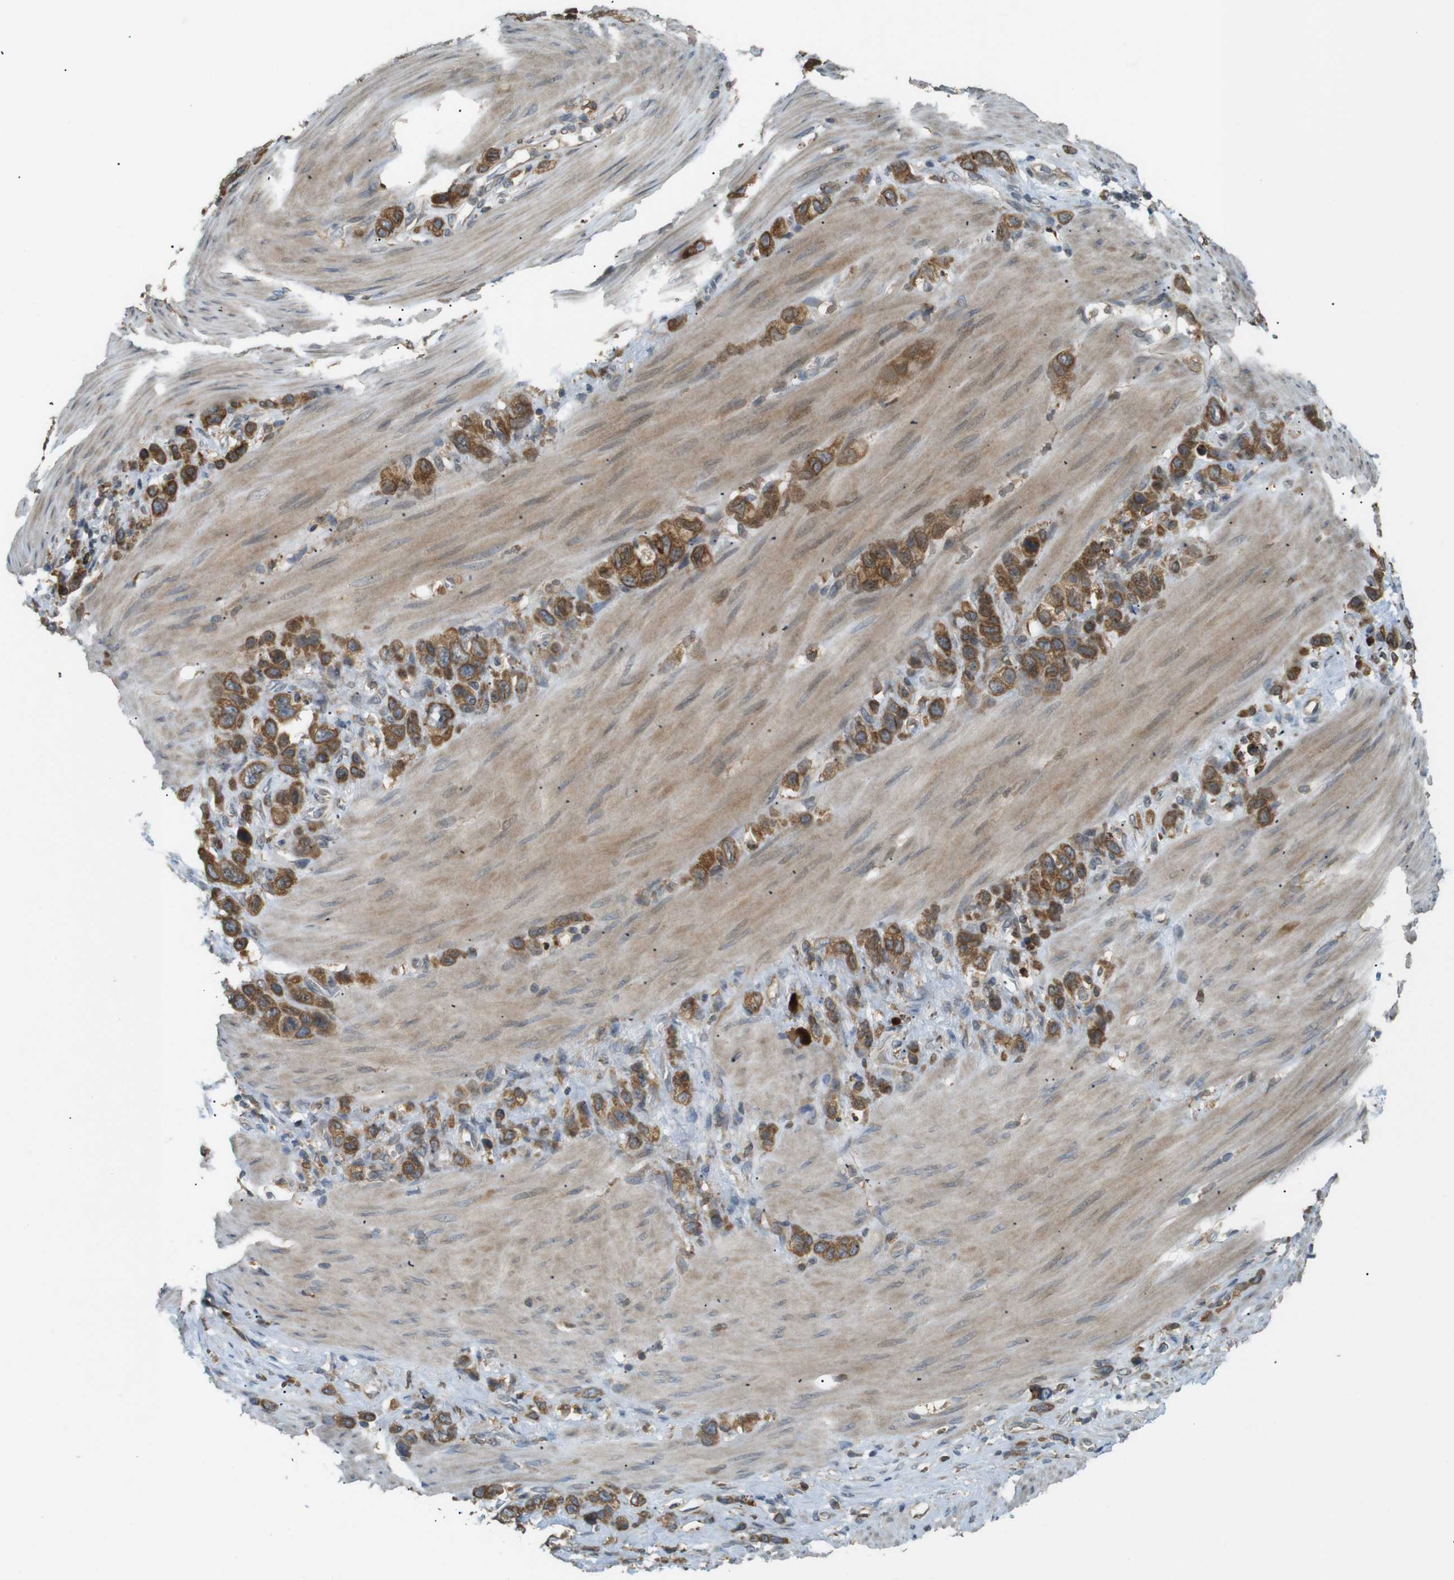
{"staining": {"intensity": "moderate", "quantity": ">75%", "location": "cytoplasmic/membranous"}, "tissue": "stomach cancer", "cell_type": "Tumor cells", "image_type": "cancer", "snomed": [{"axis": "morphology", "description": "Adenocarcinoma, NOS"}, {"axis": "morphology", "description": "Adenocarcinoma, High grade"}, {"axis": "topography", "description": "Stomach, upper"}, {"axis": "topography", "description": "Stomach, lower"}], "caption": "Protein staining of stomach cancer tissue displays moderate cytoplasmic/membranous positivity in about >75% of tumor cells. The staining was performed using DAB (3,3'-diaminobenzidine), with brown indicating positive protein expression. Nuclei are stained blue with hematoxylin.", "gene": "TMED4", "patient": {"sex": "female", "age": 65}}